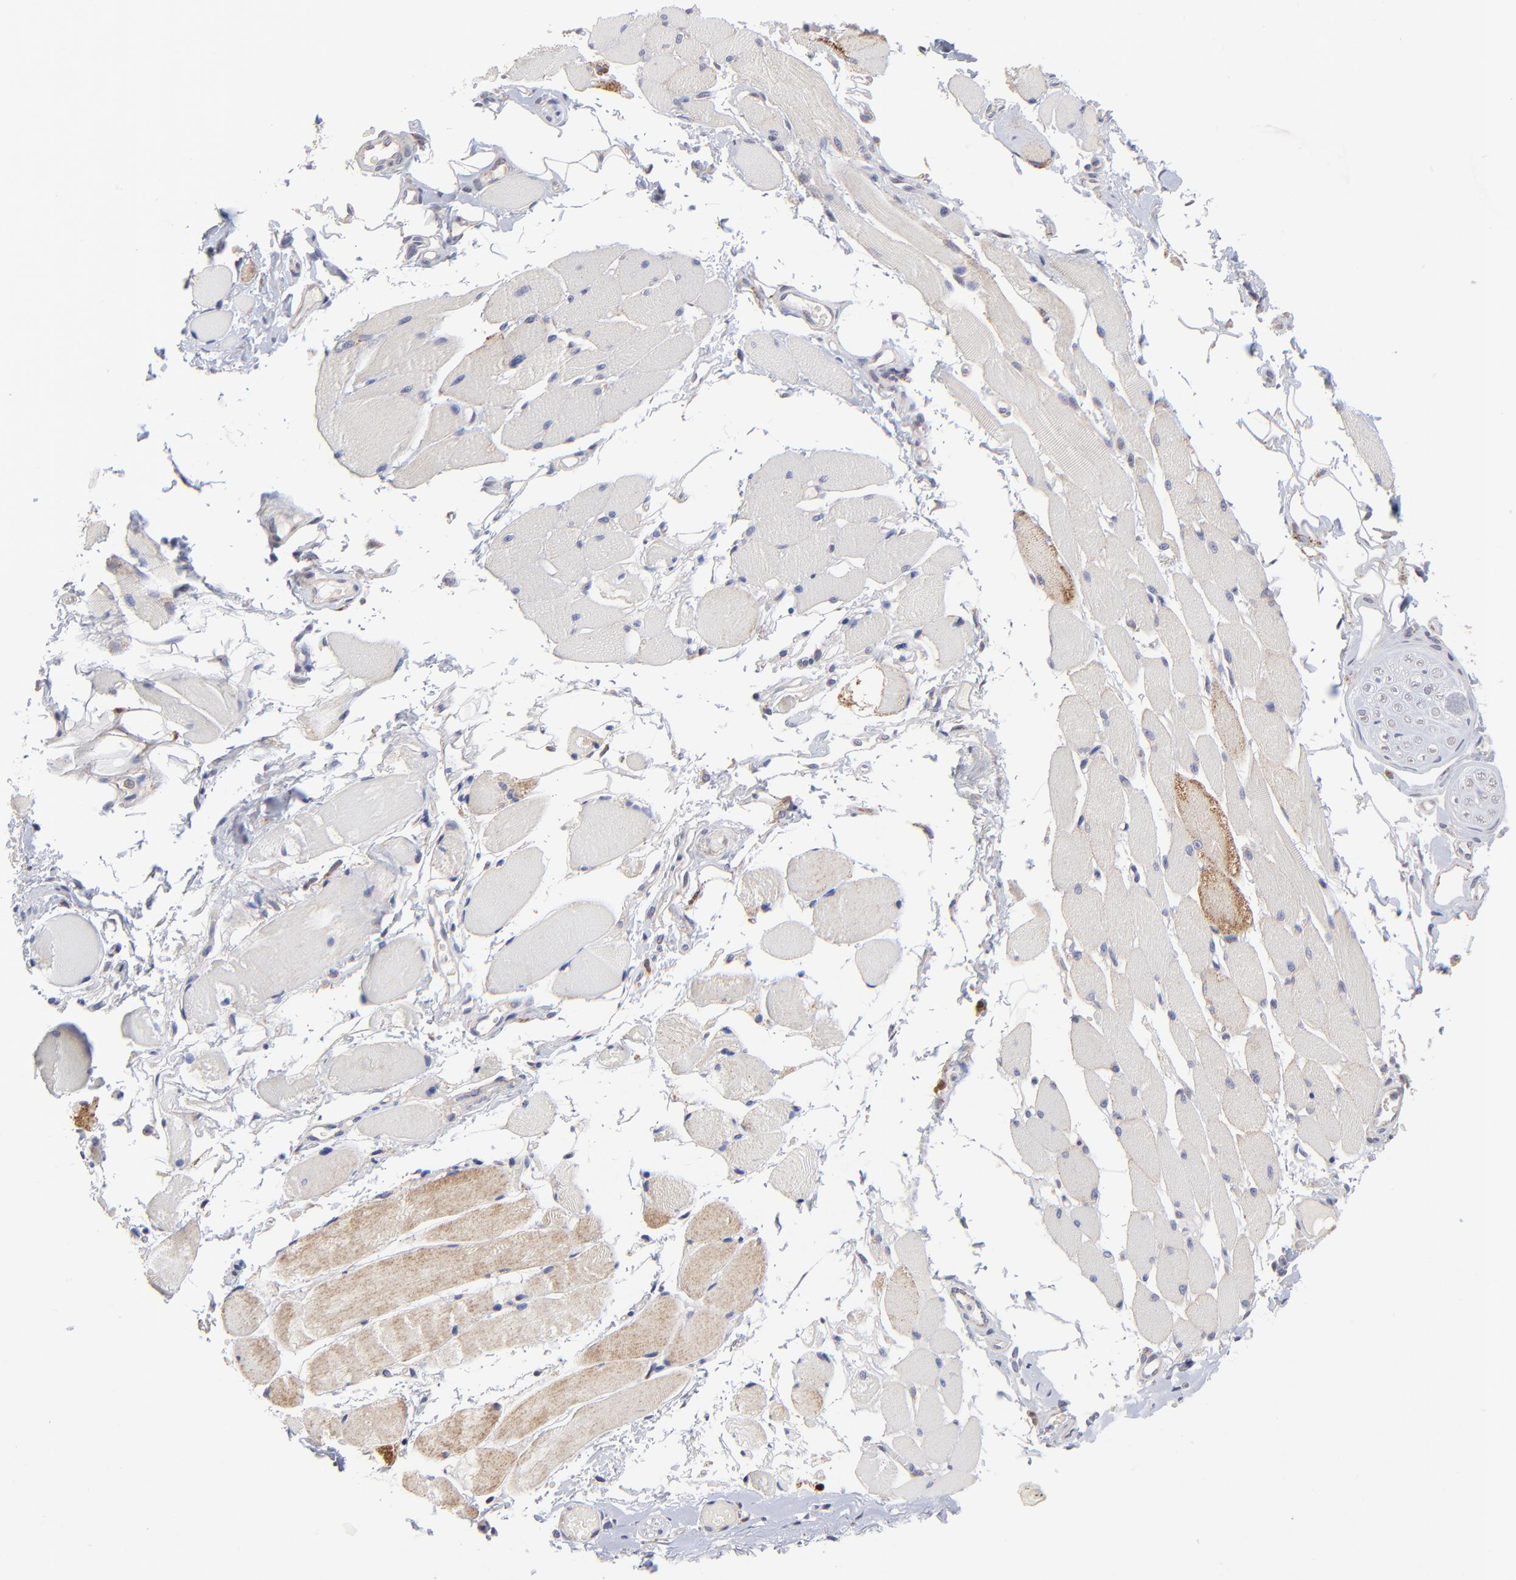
{"staining": {"intensity": "negative", "quantity": "none", "location": "none"}, "tissue": "adipose tissue", "cell_type": "Adipocytes", "image_type": "normal", "snomed": [{"axis": "morphology", "description": "Normal tissue, NOS"}, {"axis": "morphology", "description": "Squamous cell carcinoma, NOS"}, {"axis": "topography", "description": "Skeletal muscle"}, {"axis": "topography", "description": "Soft tissue"}, {"axis": "topography", "description": "Oral tissue"}], "caption": "DAB (3,3'-diaminobenzidine) immunohistochemical staining of unremarkable adipose tissue exhibits no significant expression in adipocytes.", "gene": "FBXL12", "patient": {"sex": "male", "age": 54}}